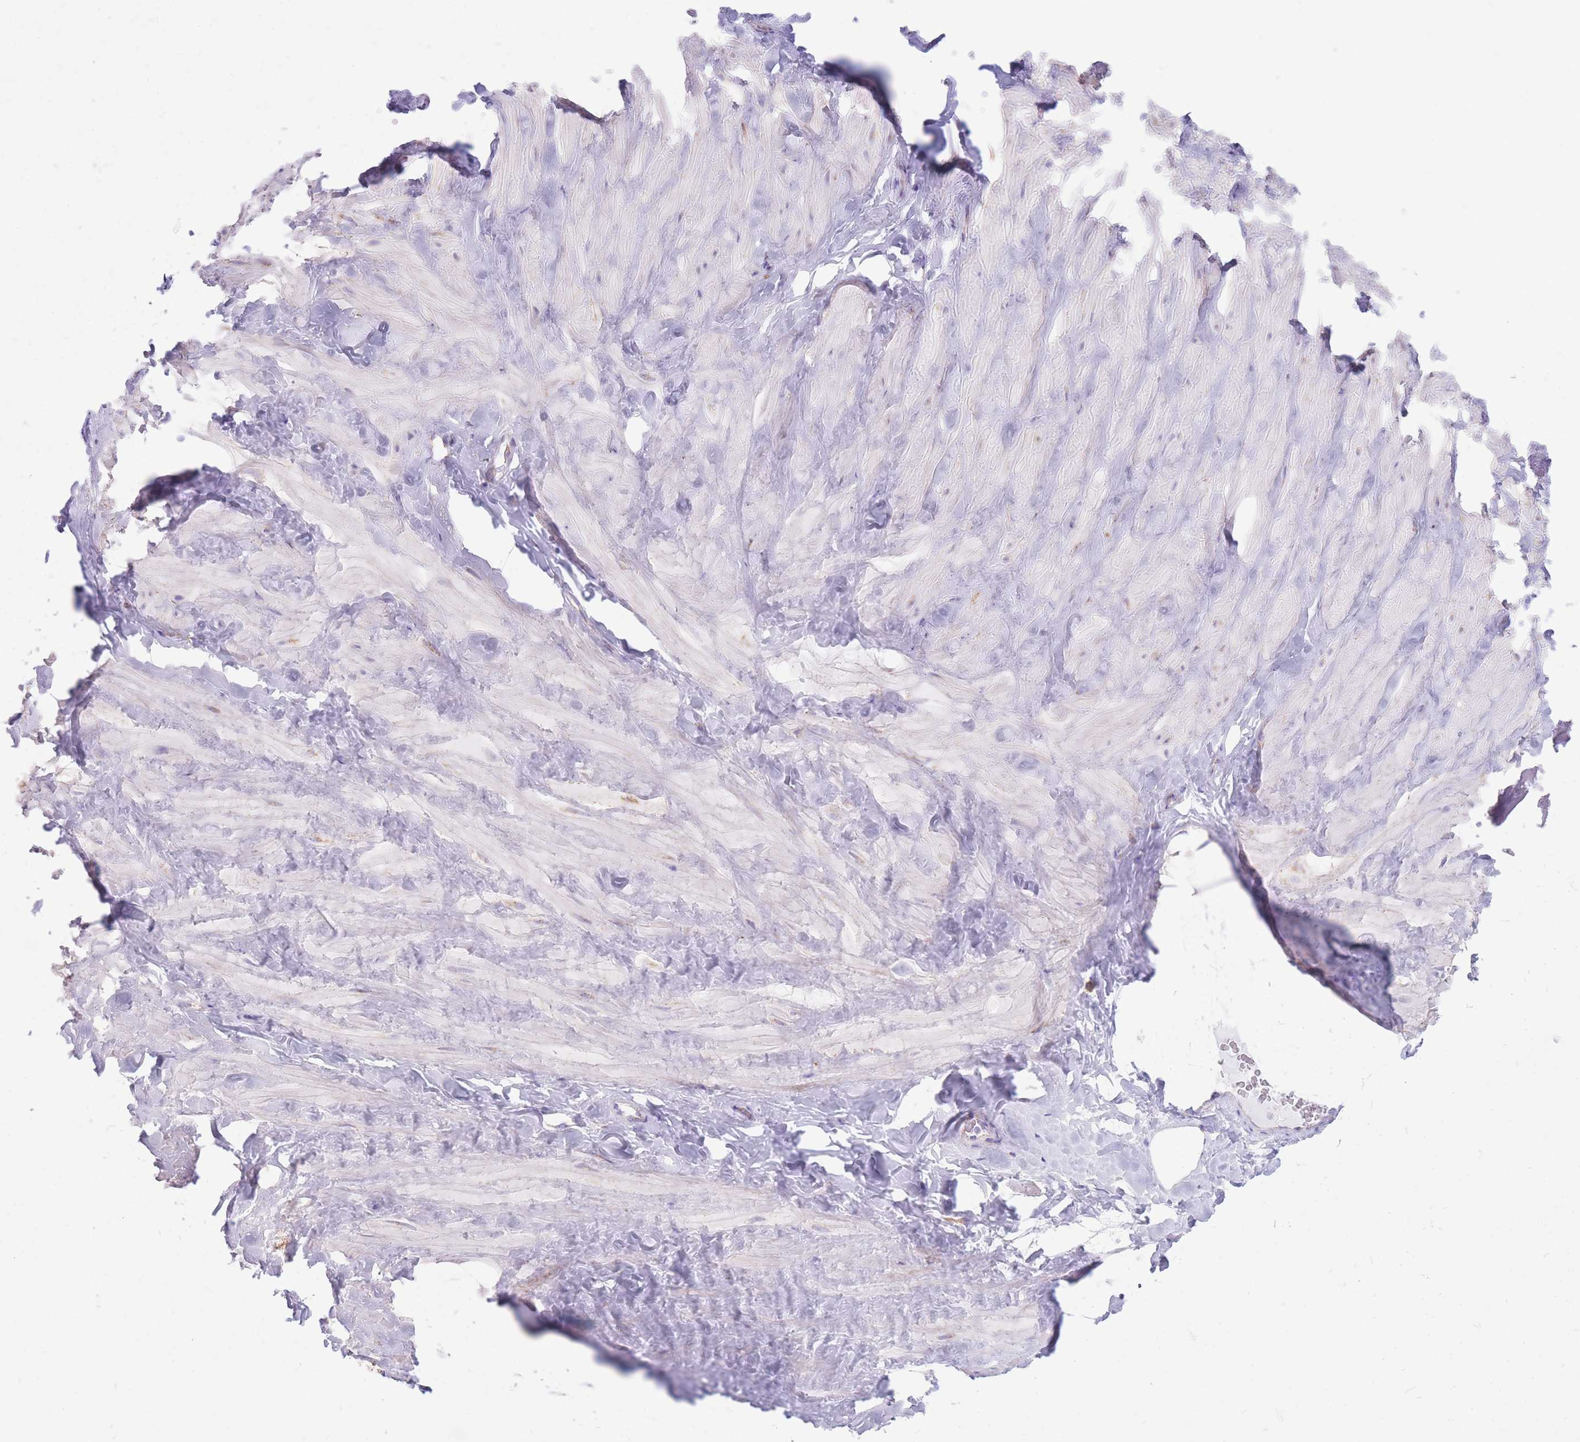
{"staining": {"intensity": "negative", "quantity": "none", "location": "none"}, "tissue": "soft tissue", "cell_type": "Fibroblasts", "image_type": "normal", "snomed": [{"axis": "morphology", "description": "Normal tissue, NOS"}, {"axis": "topography", "description": "Soft tissue"}, {"axis": "topography", "description": "Vascular tissue"}], "caption": "This is a photomicrograph of IHC staining of normal soft tissue, which shows no positivity in fibroblasts.", "gene": "PCSK1", "patient": {"sex": "male", "age": 41}}